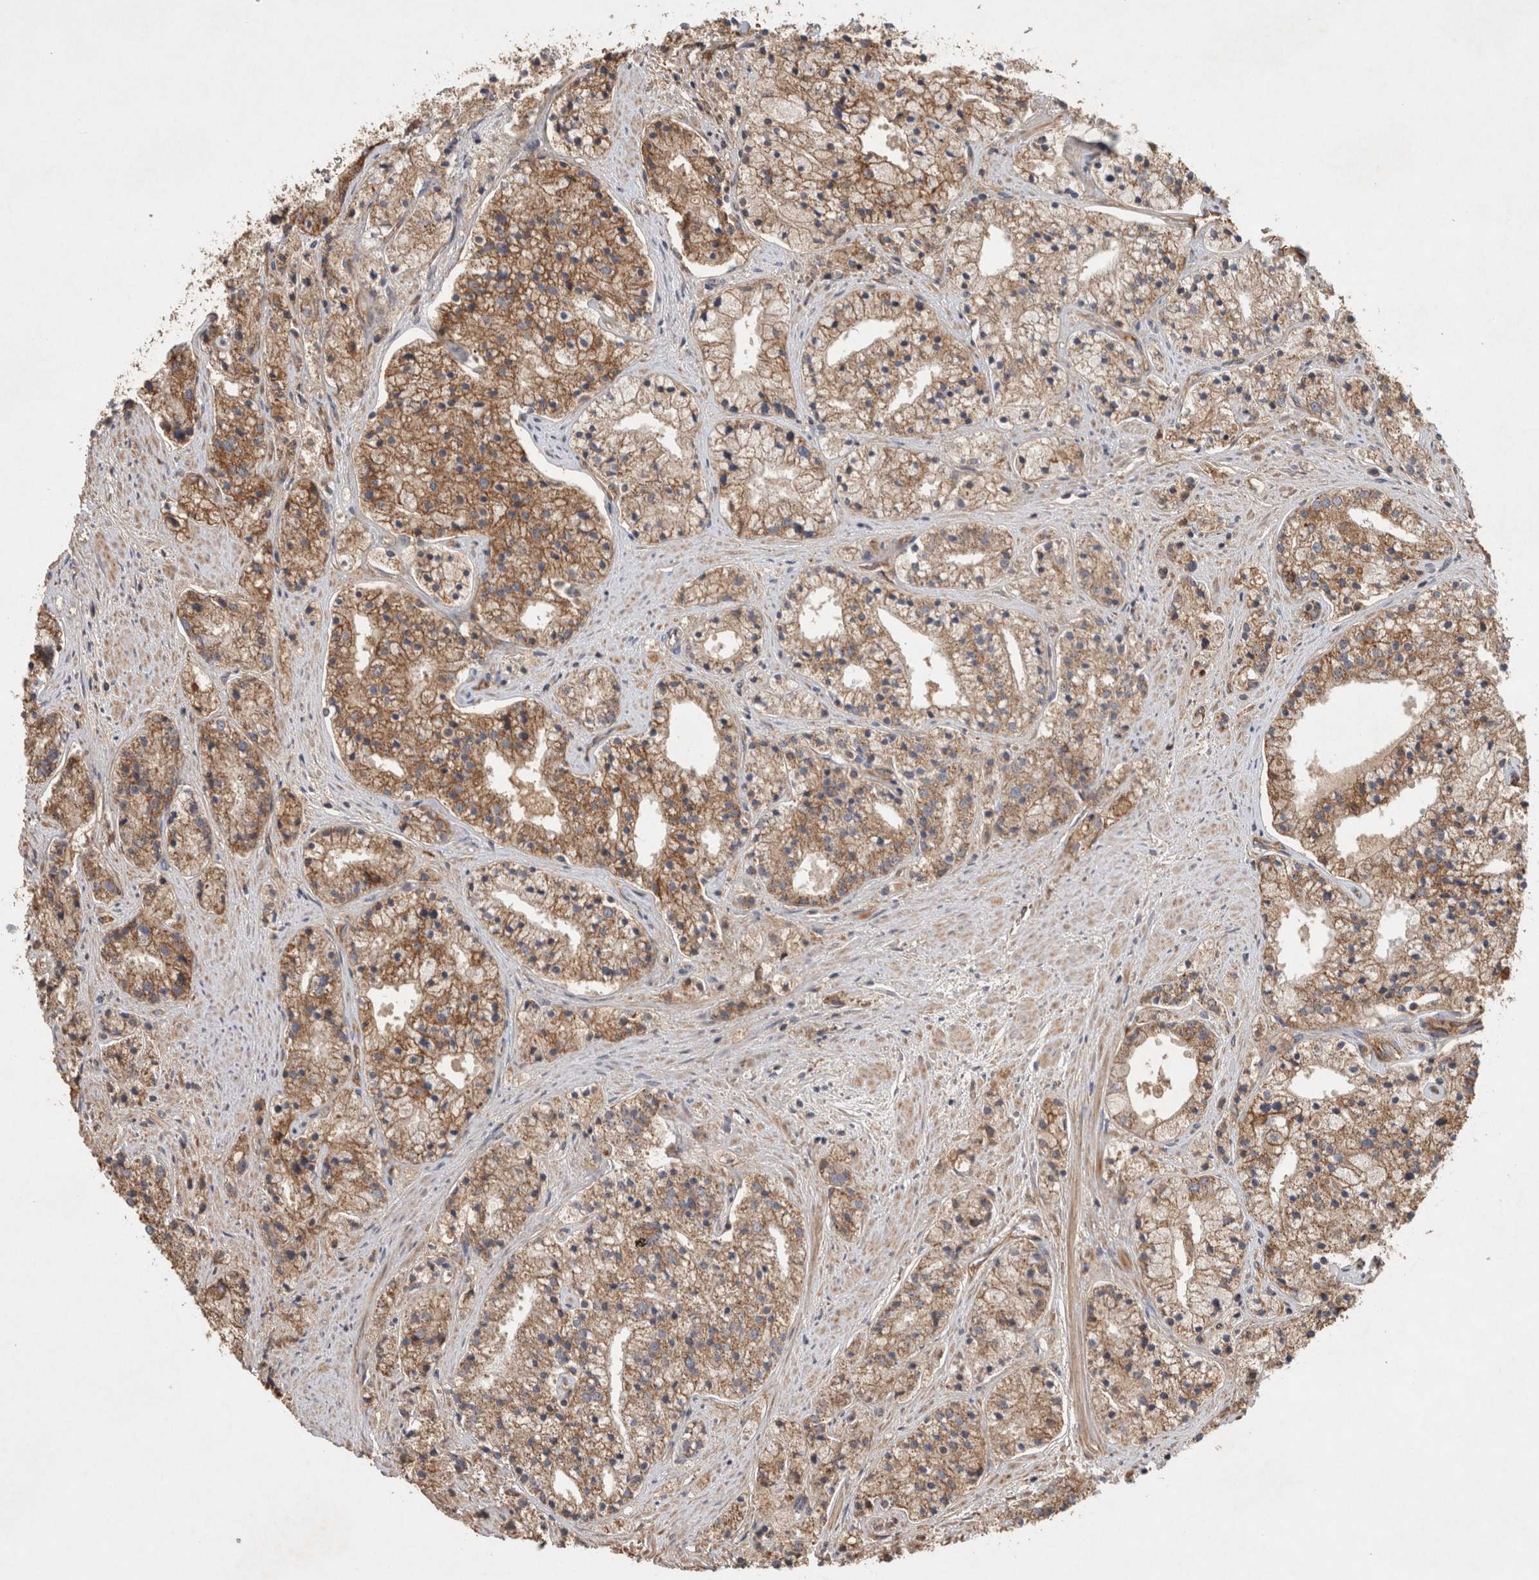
{"staining": {"intensity": "moderate", "quantity": ">75%", "location": "cytoplasmic/membranous"}, "tissue": "prostate cancer", "cell_type": "Tumor cells", "image_type": "cancer", "snomed": [{"axis": "morphology", "description": "Adenocarcinoma, High grade"}, {"axis": "topography", "description": "Prostate"}], "caption": "Protein expression analysis of human adenocarcinoma (high-grade) (prostate) reveals moderate cytoplasmic/membranous positivity in about >75% of tumor cells. (Stains: DAB in brown, nuclei in blue, Microscopy: brightfield microscopy at high magnification).", "gene": "SERAC1", "patient": {"sex": "male", "age": 50}}